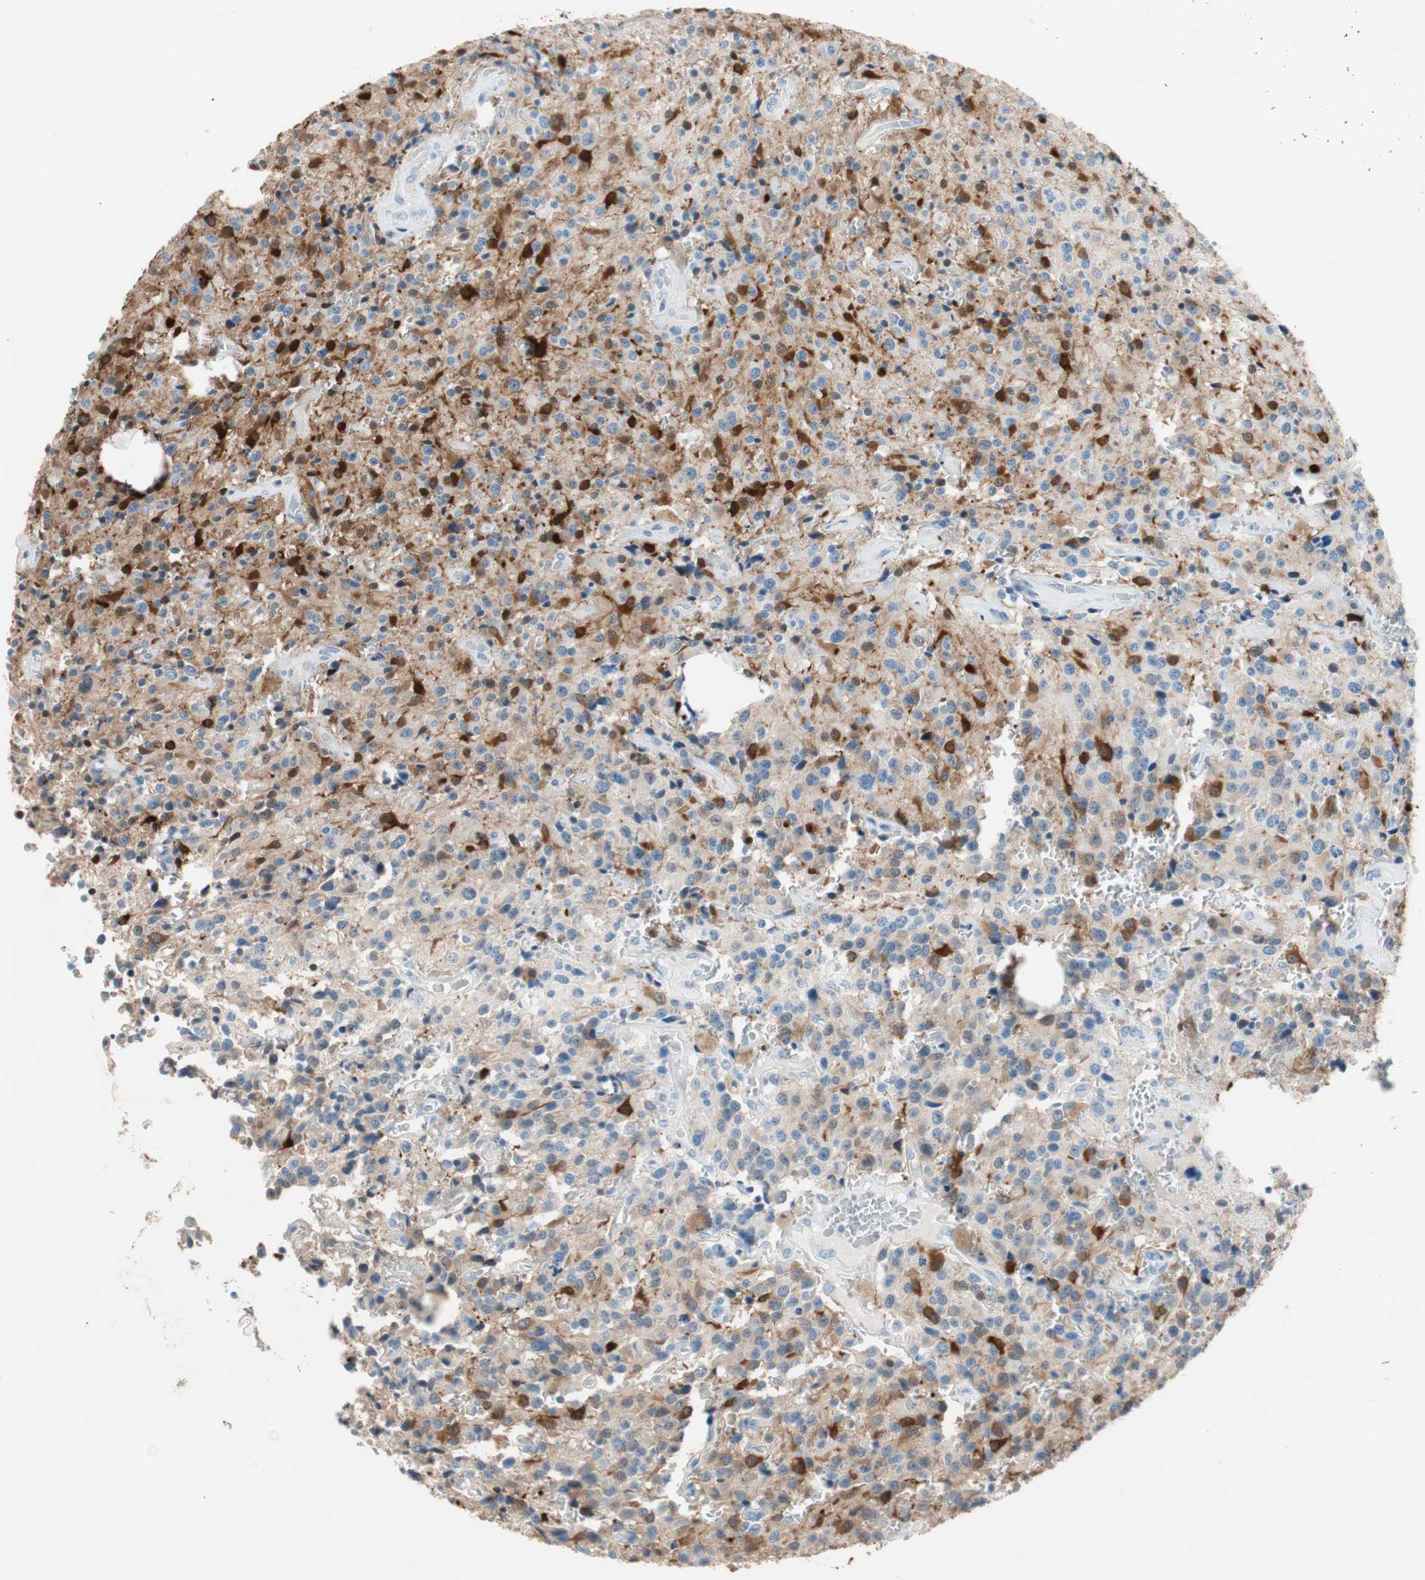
{"staining": {"intensity": "strong", "quantity": "<25%", "location": "cytoplasmic/membranous"}, "tissue": "glioma", "cell_type": "Tumor cells", "image_type": "cancer", "snomed": [{"axis": "morphology", "description": "Glioma, malignant, Low grade"}, {"axis": "topography", "description": "Brain"}], "caption": "Immunohistochemistry (IHC) micrograph of human glioma stained for a protein (brown), which demonstrates medium levels of strong cytoplasmic/membranous expression in about <25% of tumor cells.", "gene": "GLUL", "patient": {"sex": "male", "age": 58}}